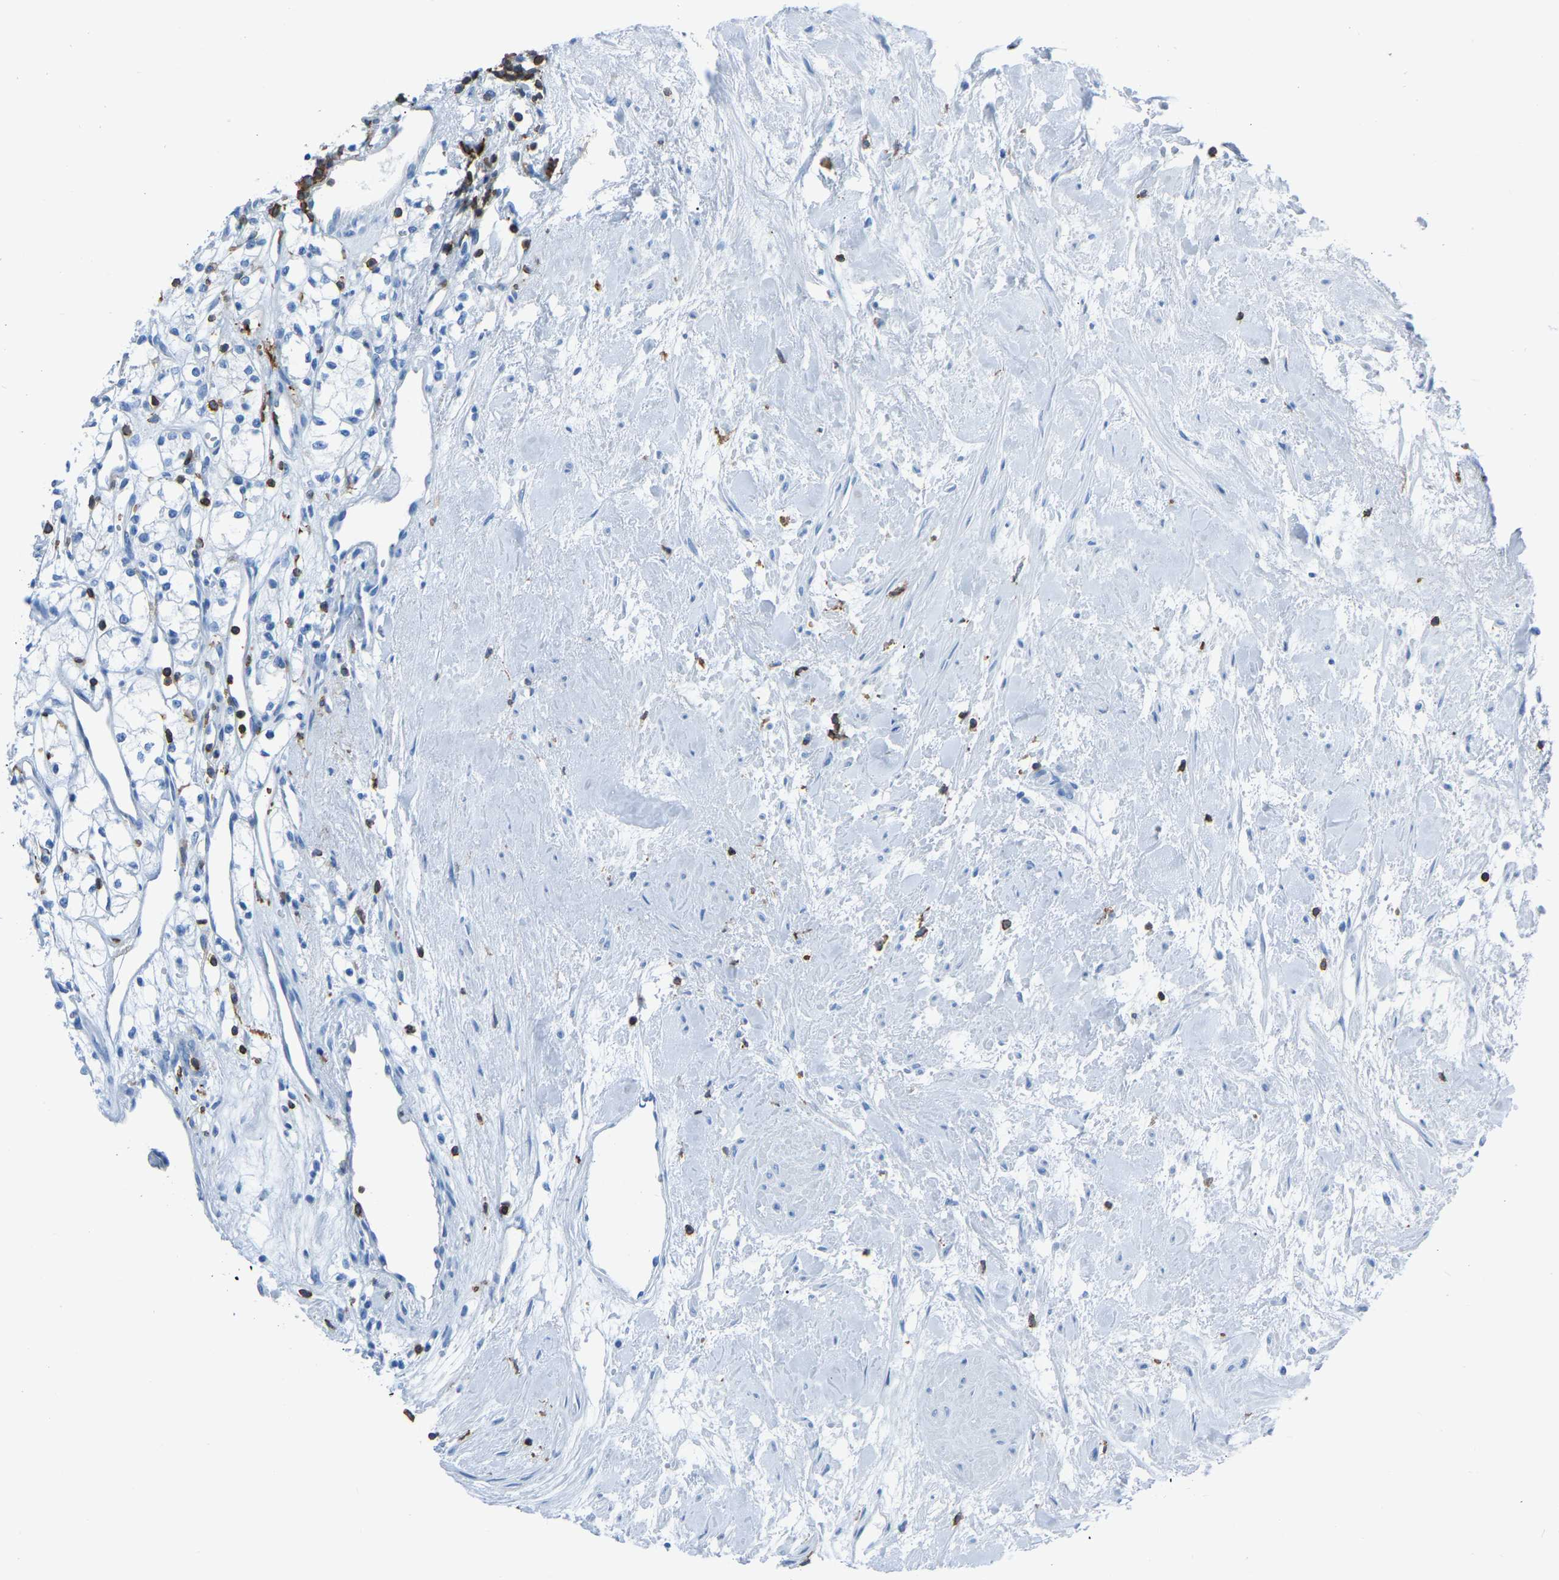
{"staining": {"intensity": "negative", "quantity": "none", "location": "none"}, "tissue": "renal cancer", "cell_type": "Tumor cells", "image_type": "cancer", "snomed": [{"axis": "morphology", "description": "Adenocarcinoma, NOS"}, {"axis": "topography", "description": "Kidney"}], "caption": "Immunohistochemistry (IHC) micrograph of renal adenocarcinoma stained for a protein (brown), which reveals no positivity in tumor cells. The staining is performed using DAB (3,3'-diaminobenzidine) brown chromogen with nuclei counter-stained in using hematoxylin.", "gene": "LSP1", "patient": {"sex": "male", "age": 59}}